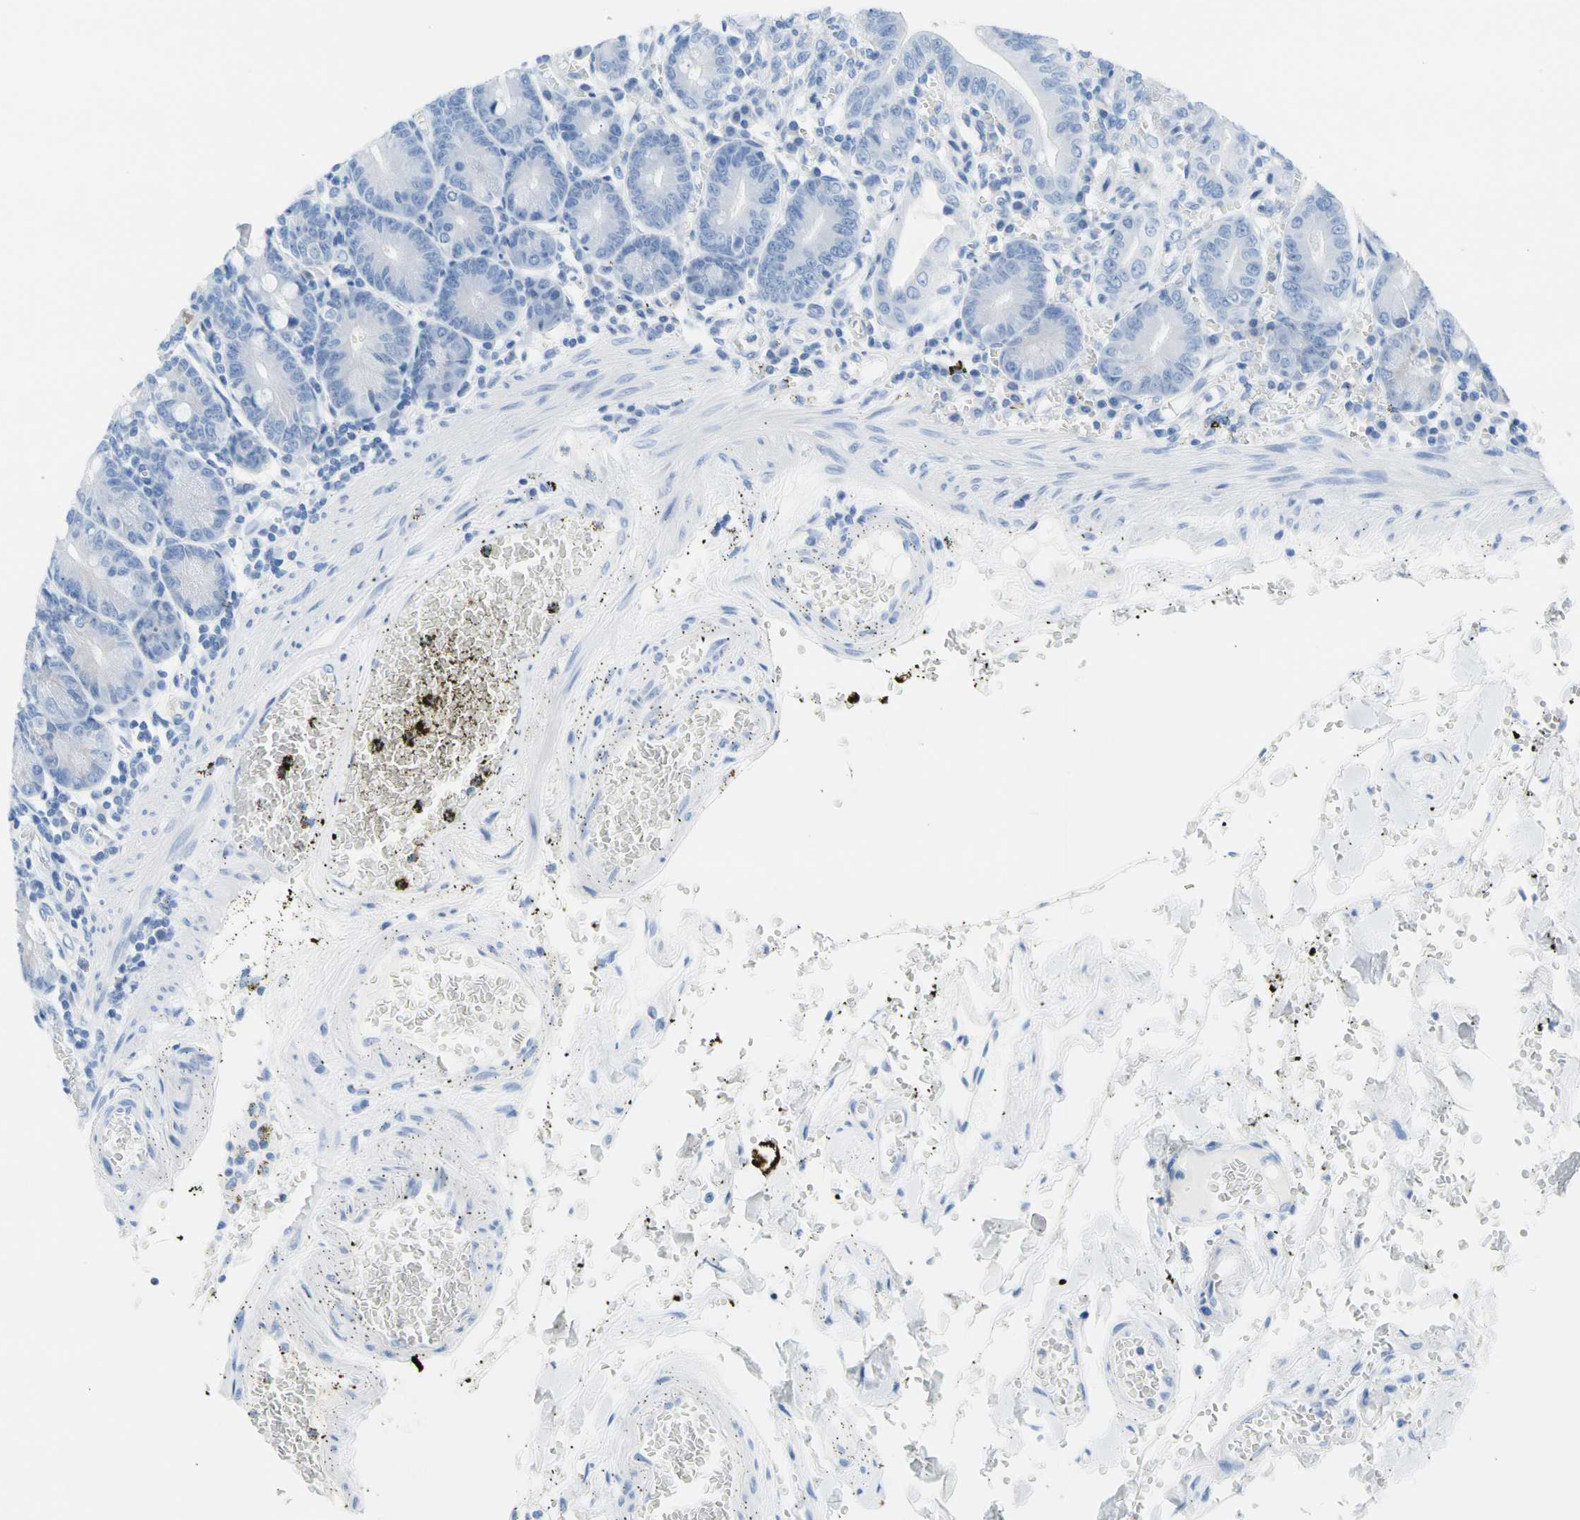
{"staining": {"intensity": "negative", "quantity": "none", "location": "none"}, "tissue": "small intestine", "cell_type": "Glandular cells", "image_type": "normal", "snomed": [{"axis": "morphology", "description": "Normal tissue, NOS"}, {"axis": "topography", "description": "Small intestine"}], "caption": "The histopathology image exhibits no staining of glandular cells in unremarkable small intestine. (DAB (3,3'-diaminobenzidine) immunohistochemistry (IHC) visualized using brightfield microscopy, high magnification).", "gene": "CEL", "patient": {"sex": "male", "age": 71}}